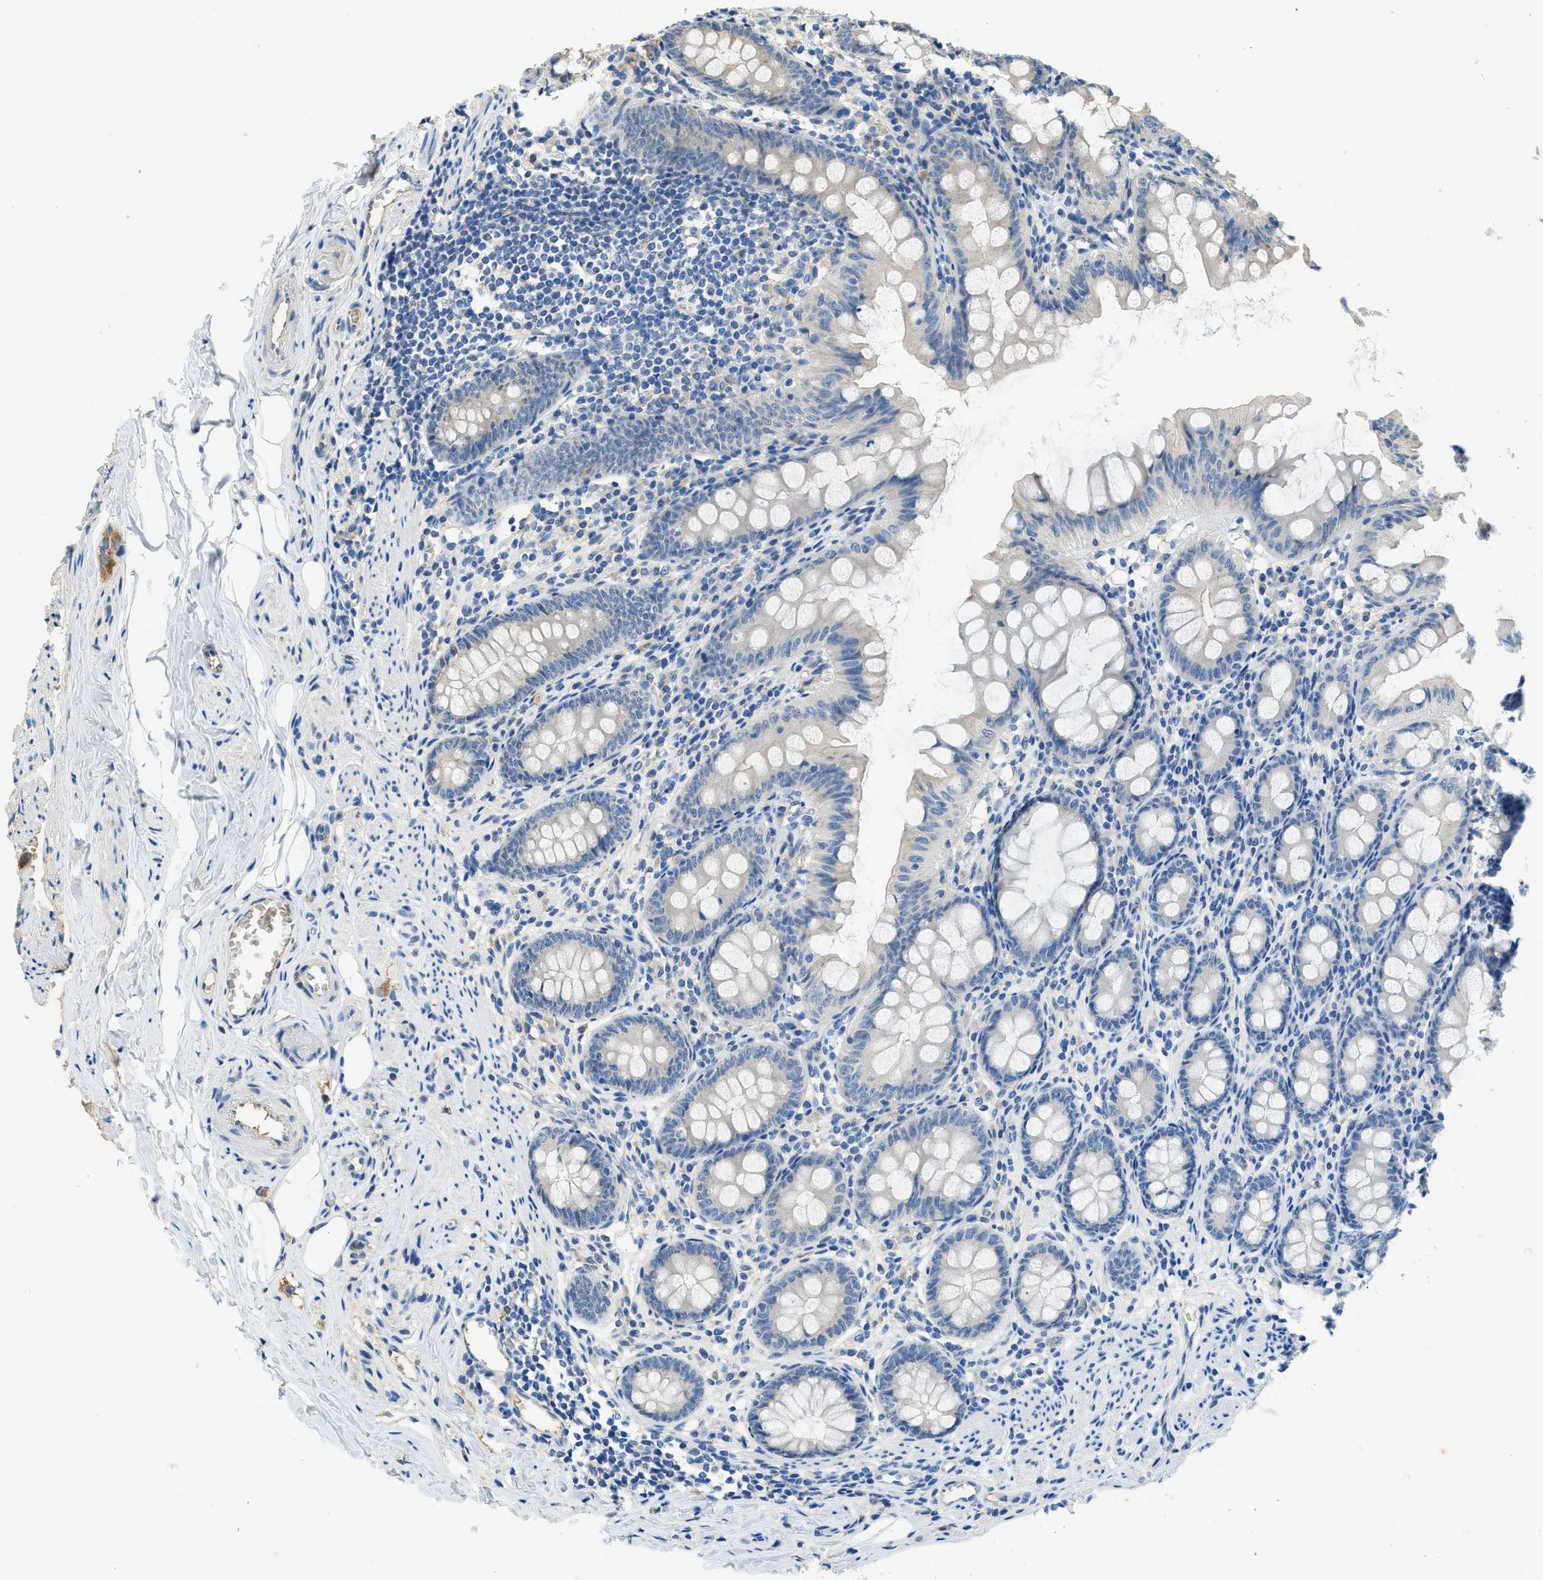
{"staining": {"intensity": "negative", "quantity": "none", "location": "none"}, "tissue": "appendix", "cell_type": "Glandular cells", "image_type": "normal", "snomed": [{"axis": "morphology", "description": "Normal tissue, NOS"}, {"axis": "topography", "description": "Appendix"}], "caption": "Protein analysis of unremarkable appendix demonstrates no significant staining in glandular cells. (DAB (3,3'-diaminobenzidine) immunohistochemistry (IHC) visualized using brightfield microscopy, high magnification).", "gene": "RIPK2", "patient": {"sex": "female", "age": 77}}